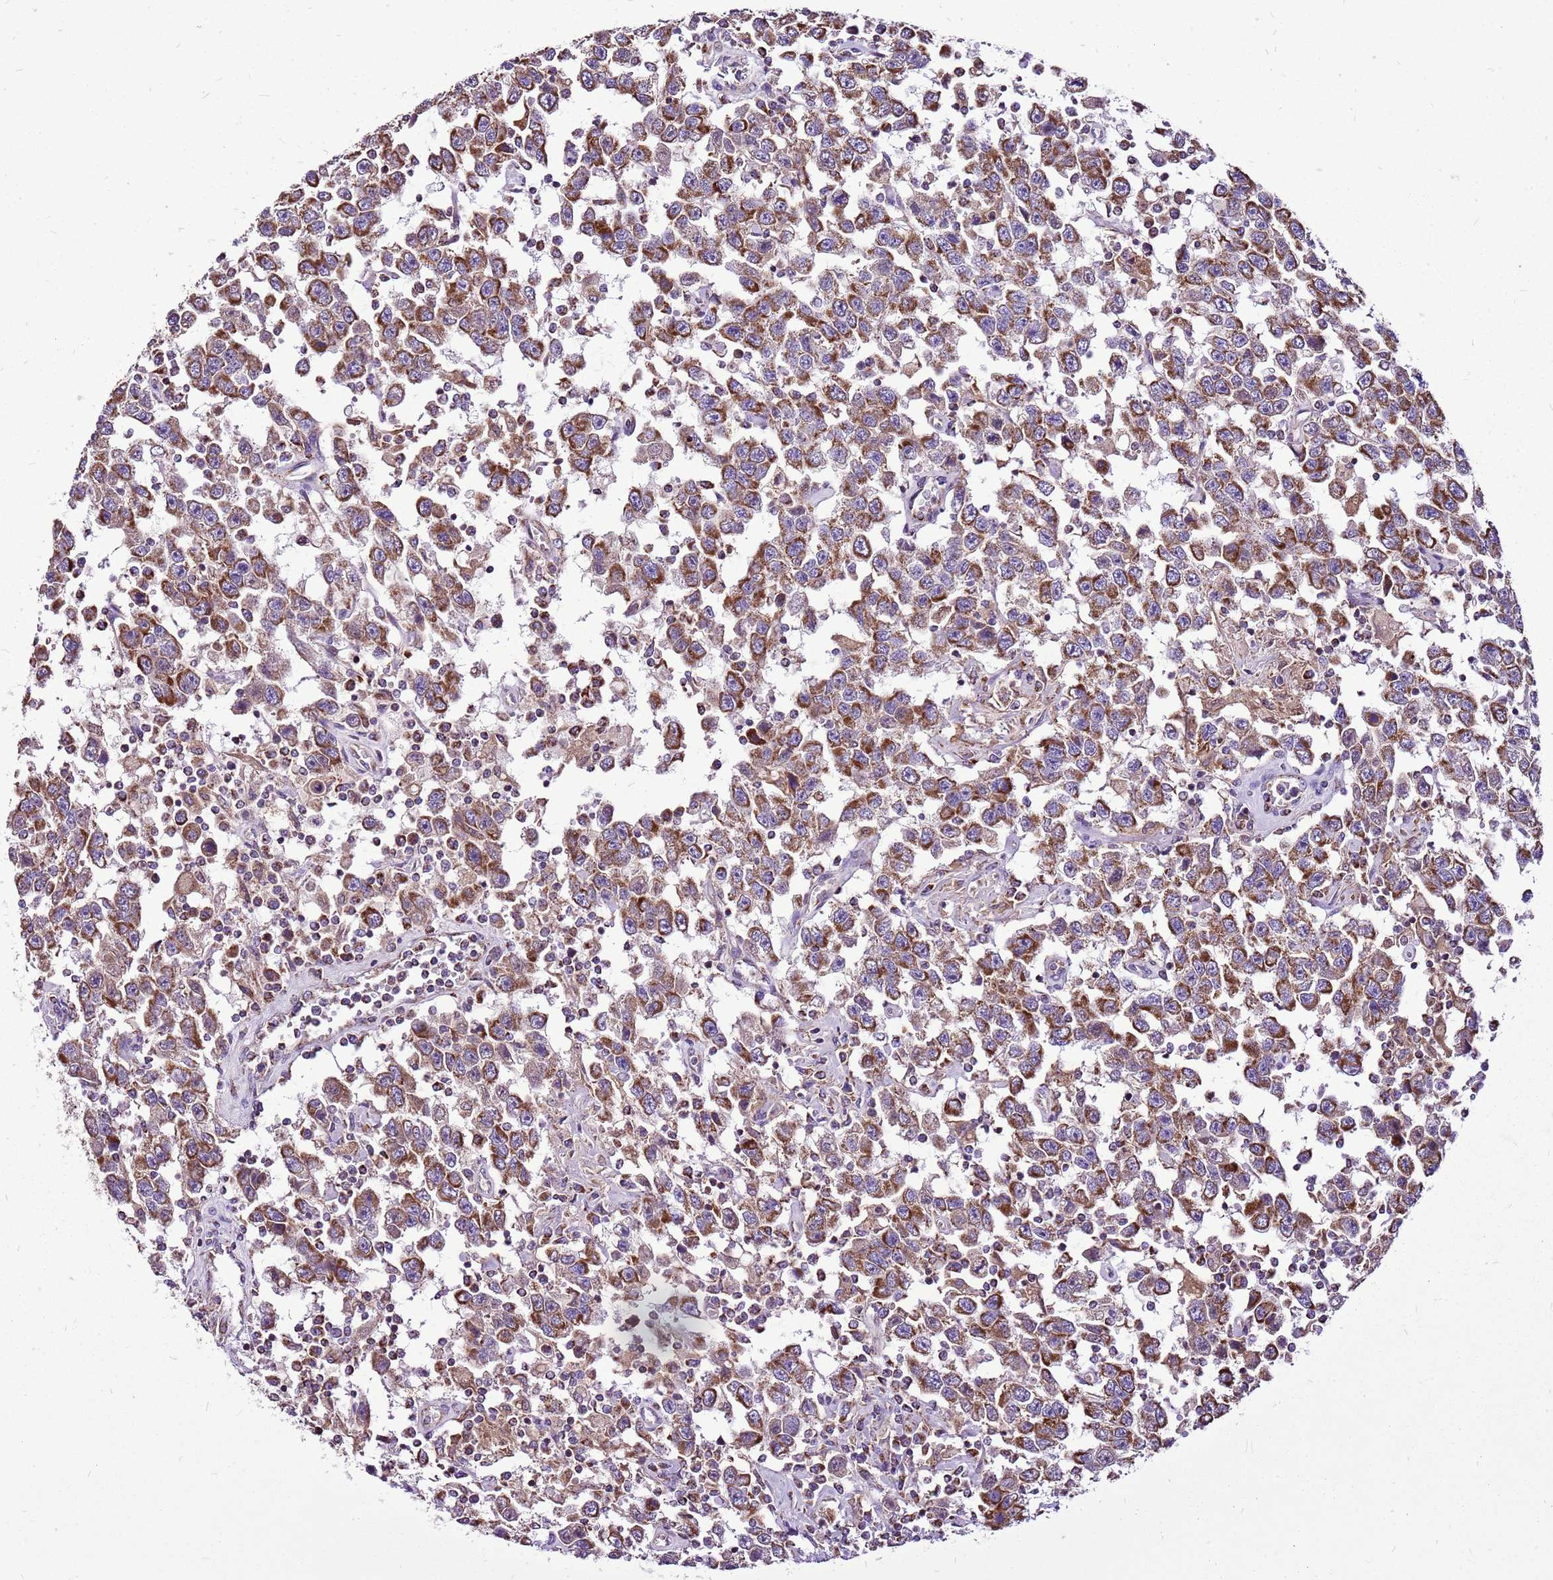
{"staining": {"intensity": "strong", "quantity": ">75%", "location": "cytoplasmic/membranous"}, "tissue": "testis cancer", "cell_type": "Tumor cells", "image_type": "cancer", "snomed": [{"axis": "morphology", "description": "Seminoma, NOS"}, {"axis": "topography", "description": "Testis"}], "caption": "Testis cancer (seminoma) stained for a protein exhibits strong cytoplasmic/membranous positivity in tumor cells.", "gene": "GCDH", "patient": {"sex": "male", "age": 41}}